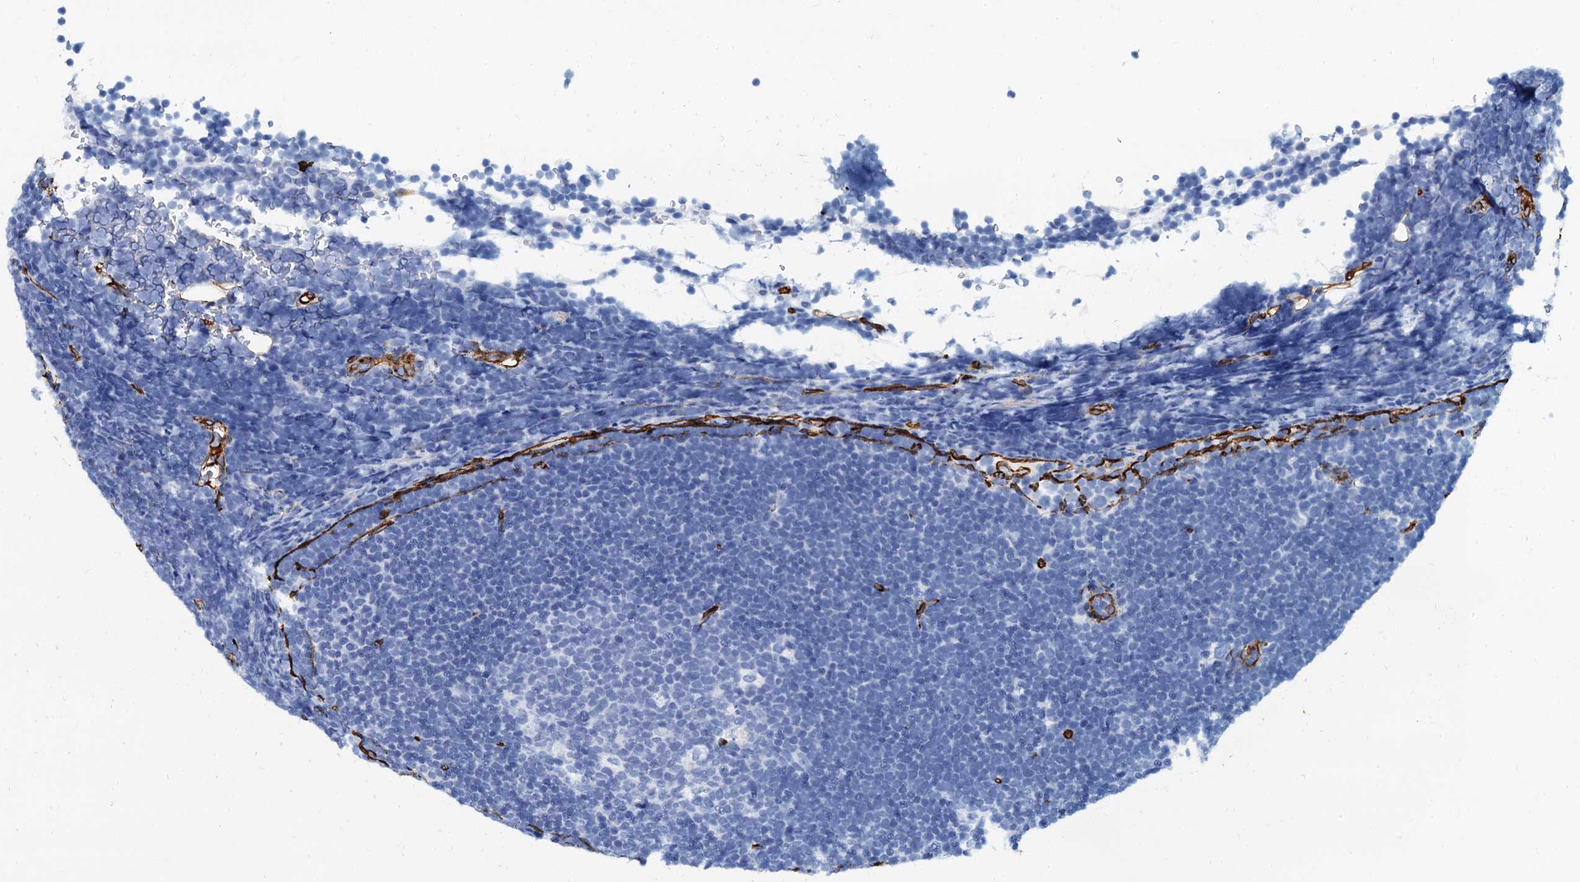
{"staining": {"intensity": "negative", "quantity": "none", "location": "none"}, "tissue": "lymphoma", "cell_type": "Tumor cells", "image_type": "cancer", "snomed": [{"axis": "morphology", "description": "Malignant lymphoma, non-Hodgkin's type, High grade"}, {"axis": "topography", "description": "Lymph node"}], "caption": "Human malignant lymphoma, non-Hodgkin's type (high-grade) stained for a protein using immunohistochemistry (IHC) shows no expression in tumor cells.", "gene": "CAVIN2", "patient": {"sex": "male", "age": 13}}